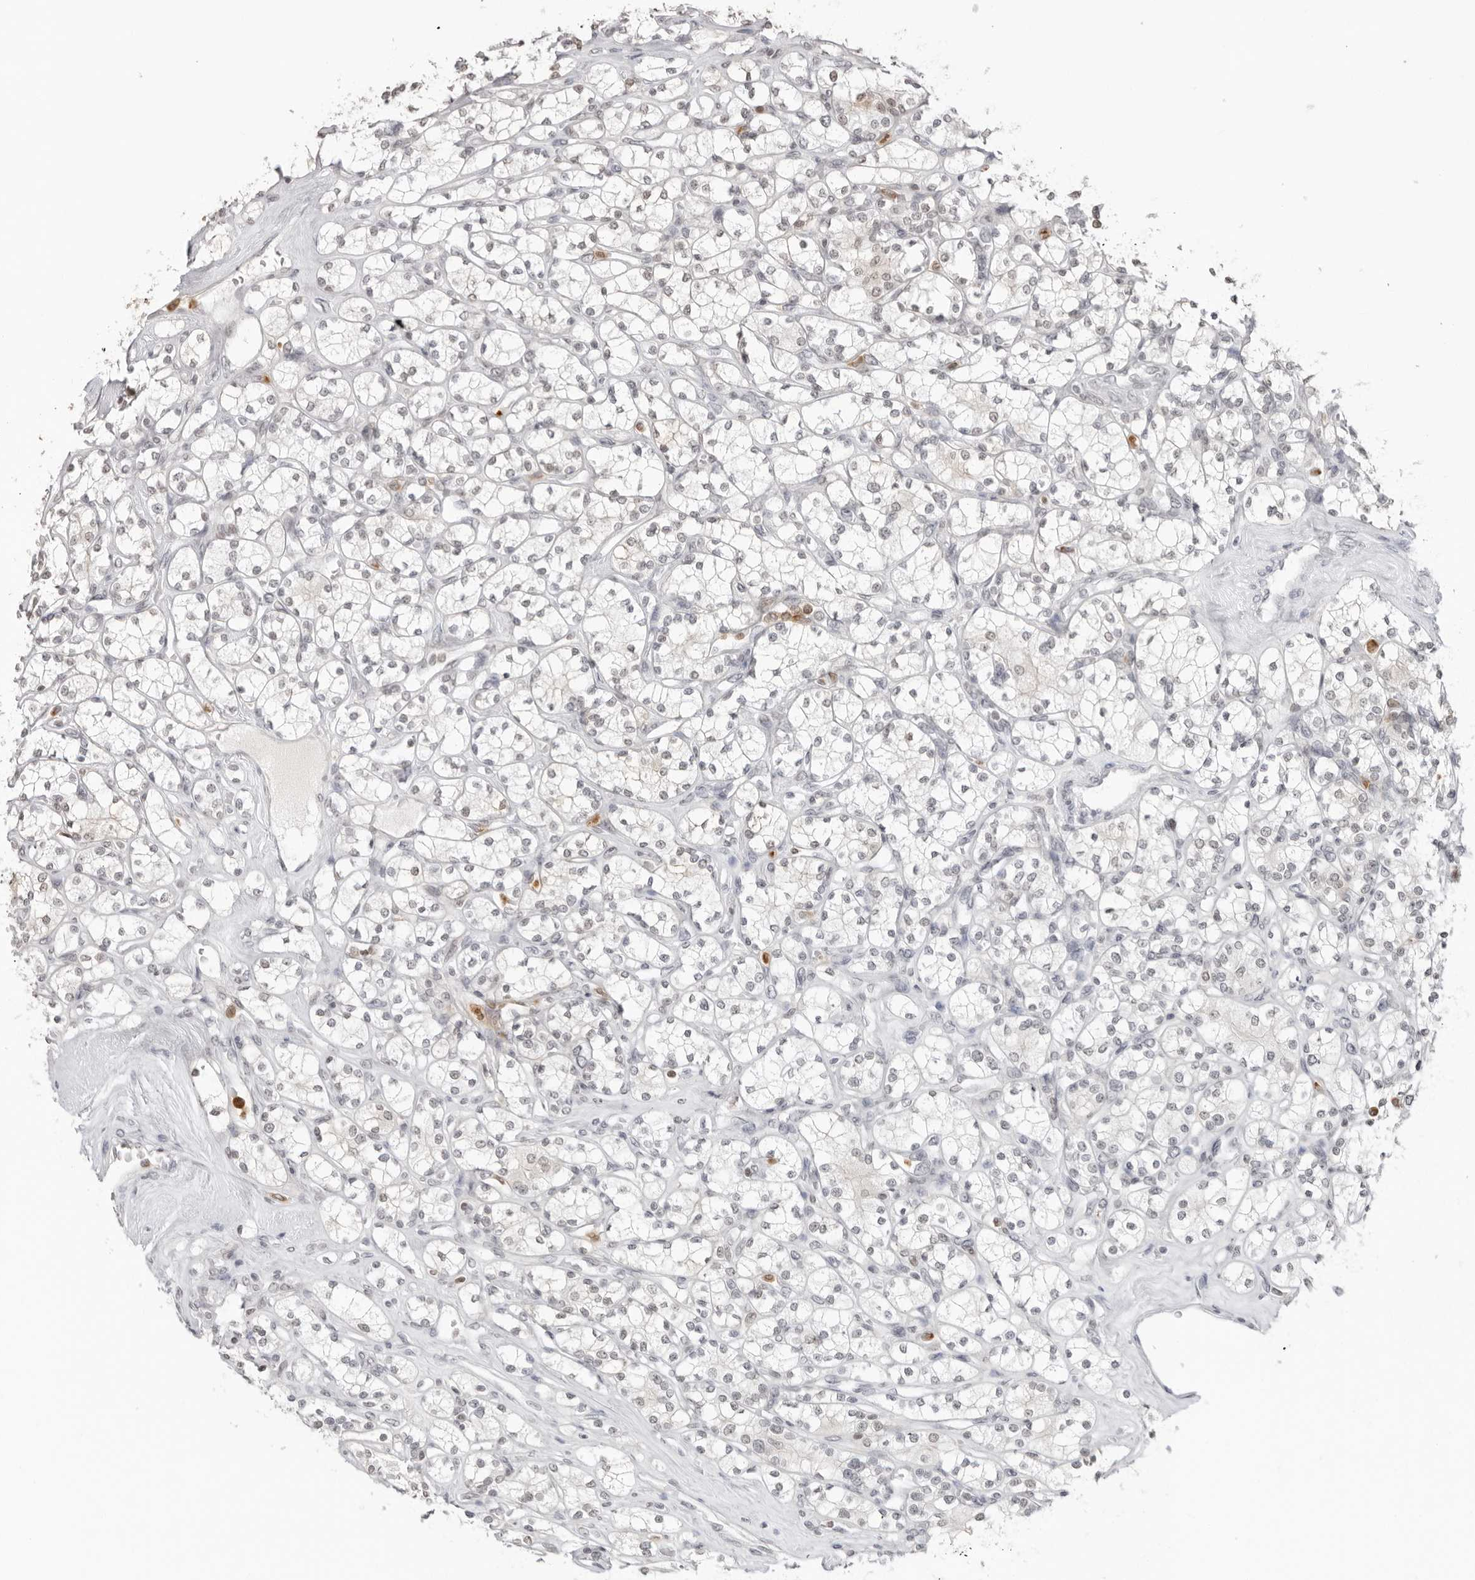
{"staining": {"intensity": "negative", "quantity": "none", "location": "none"}, "tissue": "renal cancer", "cell_type": "Tumor cells", "image_type": "cancer", "snomed": [{"axis": "morphology", "description": "Adenocarcinoma, NOS"}, {"axis": "topography", "description": "Kidney"}], "caption": "Tumor cells show no significant protein positivity in adenocarcinoma (renal).", "gene": "RNF146", "patient": {"sex": "male", "age": 77}}